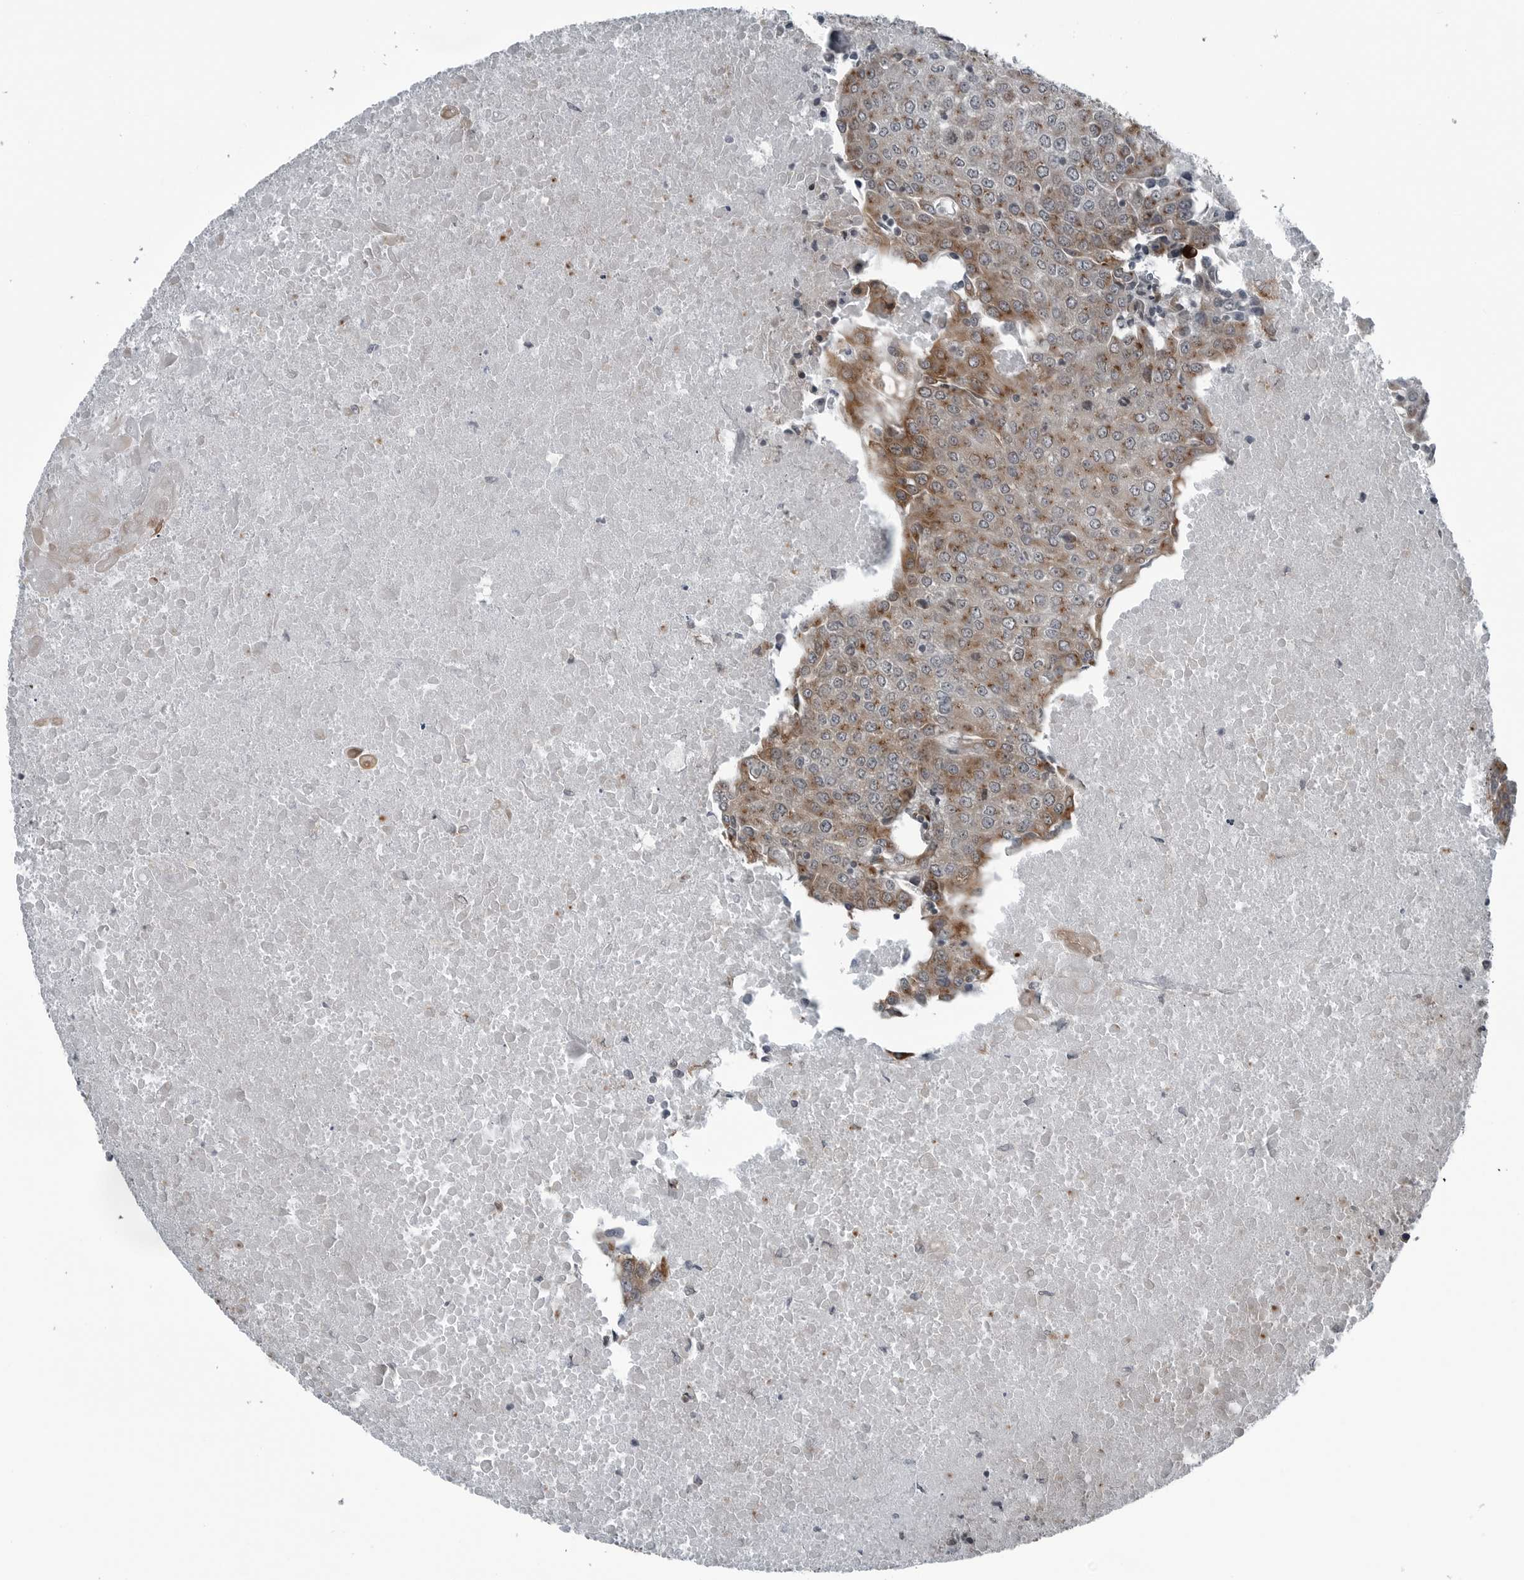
{"staining": {"intensity": "moderate", "quantity": "25%-75%", "location": "cytoplasmic/membranous"}, "tissue": "urothelial cancer", "cell_type": "Tumor cells", "image_type": "cancer", "snomed": [{"axis": "morphology", "description": "Urothelial carcinoma, High grade"}, {"axis": "topography", "description": "Urinary bladder"}], "caption": "Immunohistochemistry (DAB (3,3'-diaminobenzidine)) staining of urothelial cancer shows moderate cytoplasmic/membranous protein staining in about 25%-75% of tumor cells.", "gene": "CEP85", "patient": {"sex": "female", "age": 85}}